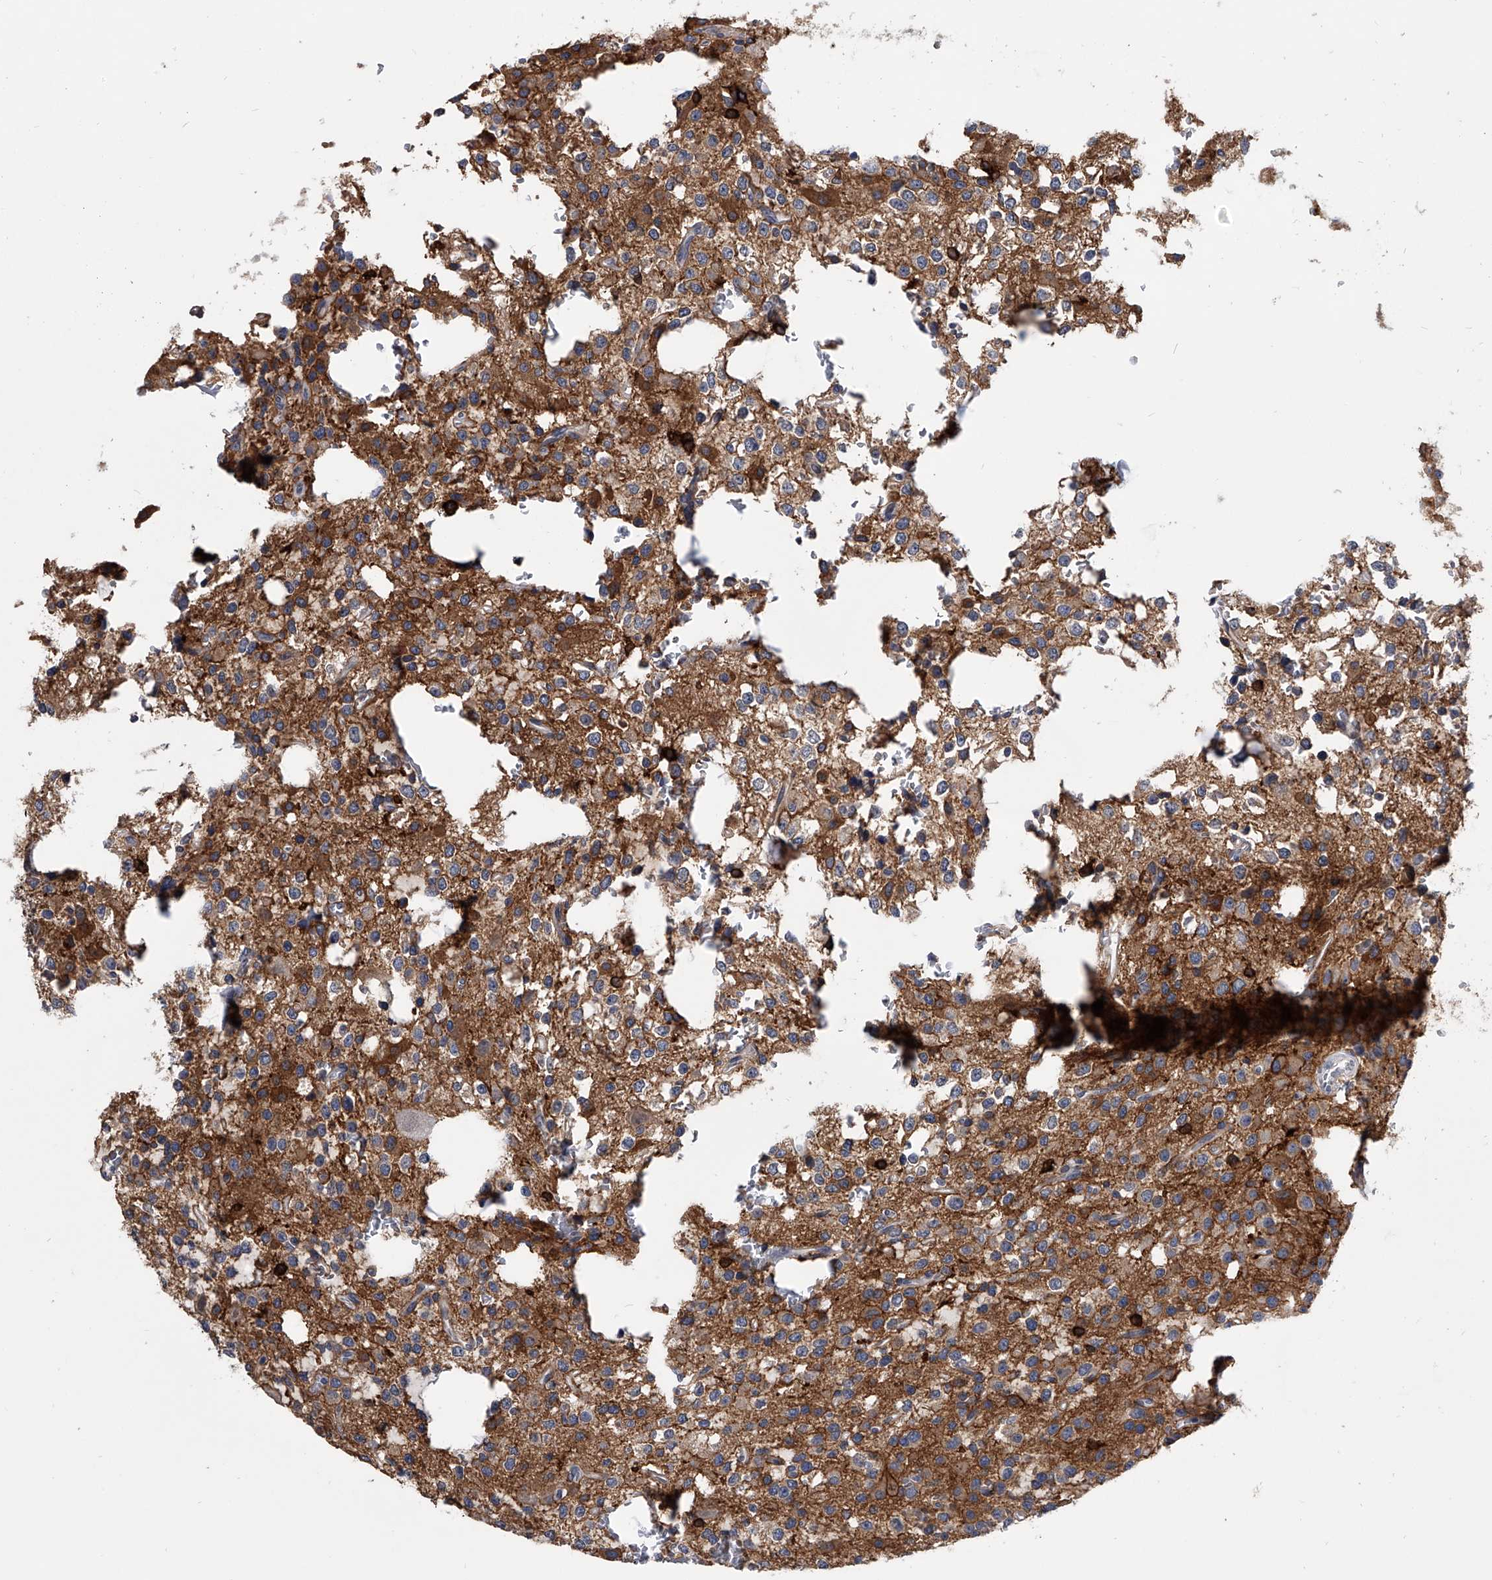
{"staining": {"intensity": "moderate", "quantity": "<25%", "location": "cytoplasmic/membranous"}, "tissue": "glioma", "cell_type": "Tumor cells", "image_type": "cancer", "snomed": [{"axis": "morphology", "description": "Glioma, malignant, High grade"}, {"axis": "topography", "description": "Brain"}], "caption": "A low amount of moderate cytoplasmic/membranous staining is present in about <25% of tumor cells in malignant high-grade glioma tissue.", "gene": "MAP4K3", "patient": {"sex": "female", "age": 62}}